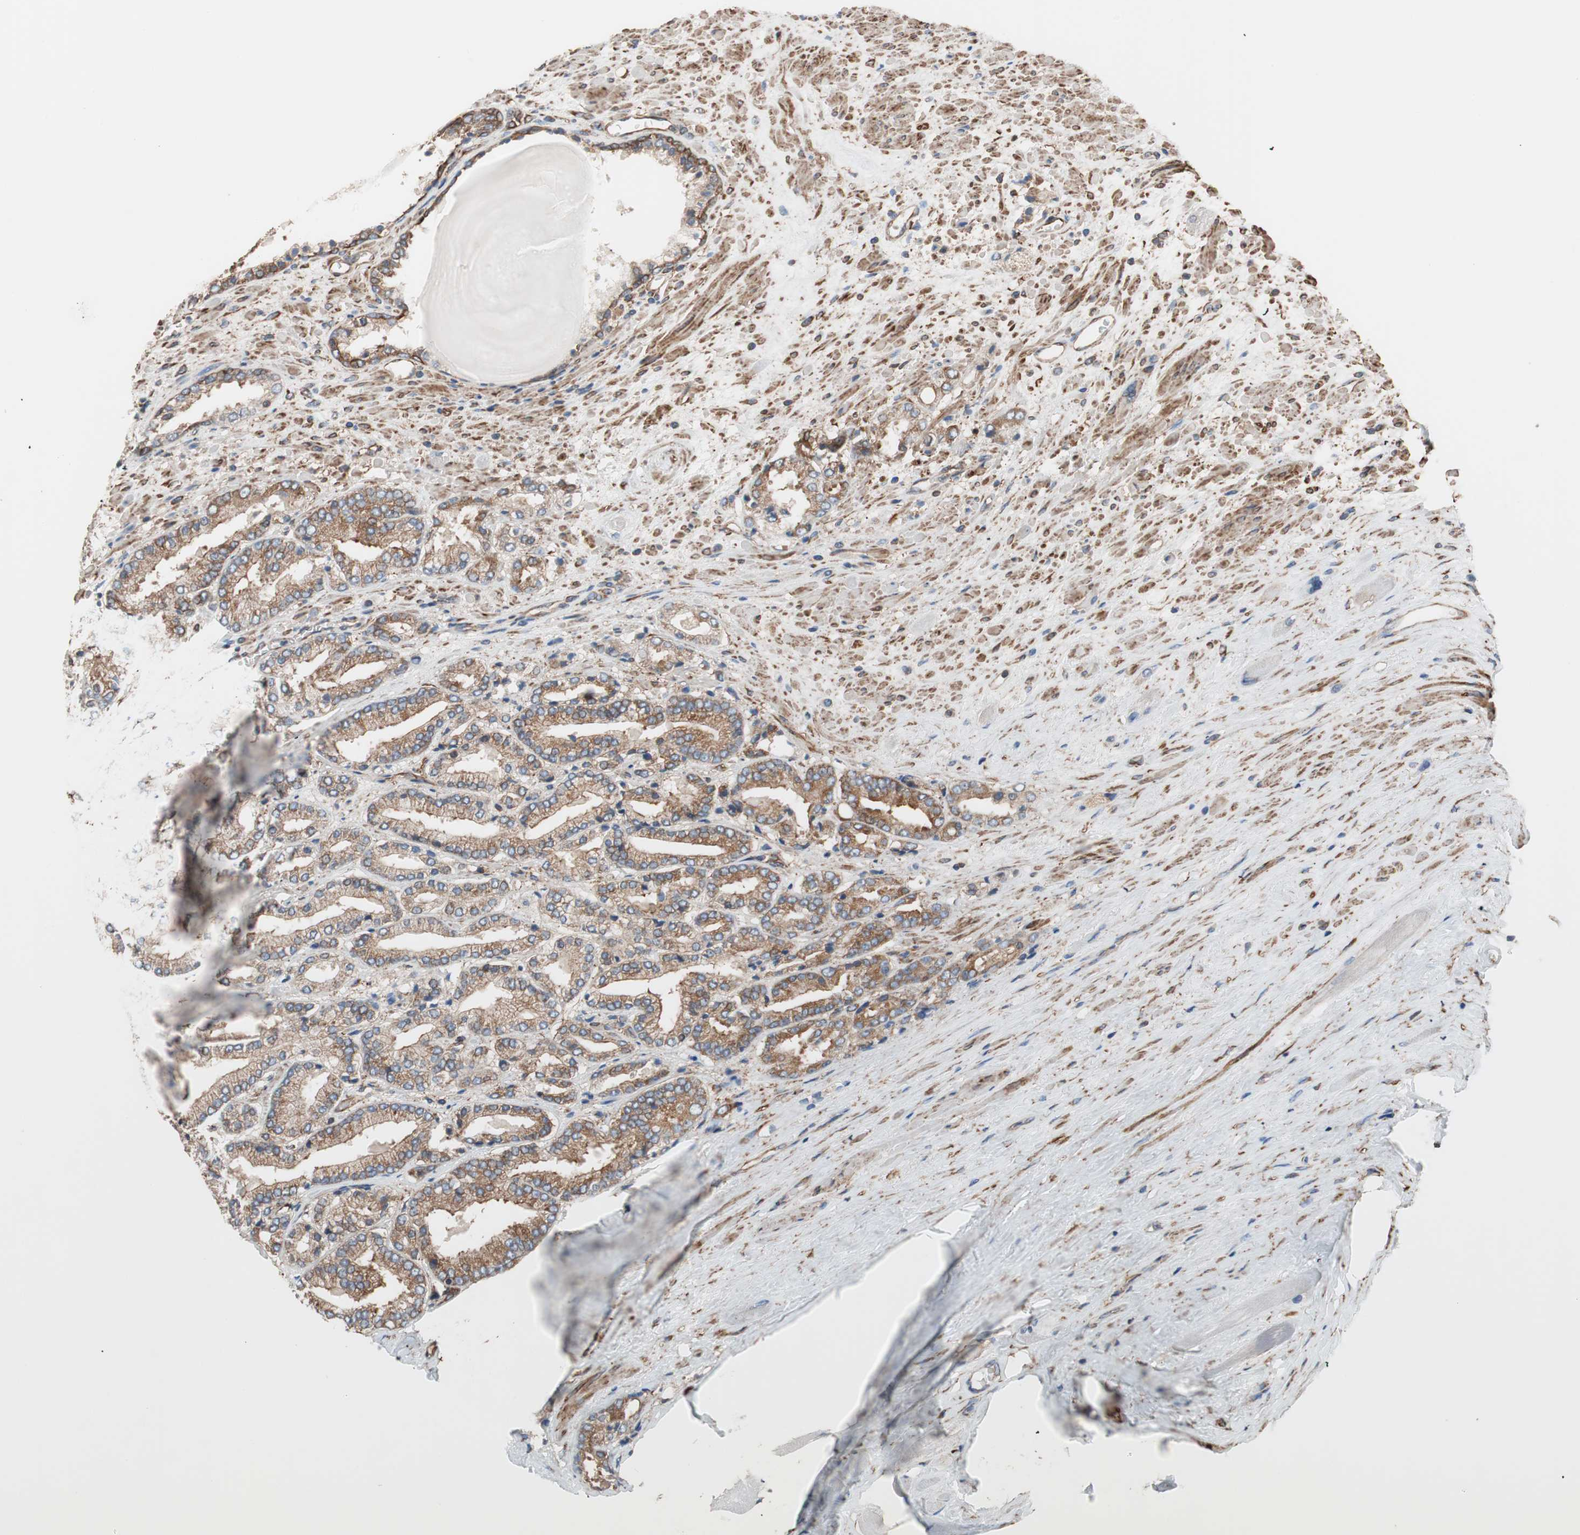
{"staining": {"intensity": "moderate", "quantity": ">75%", "location": "cytoplasmic/membranous"}, "tissue": "prostate cancer", "cell_type": "Tumor cells", "image_type": "cancer", "snomed": [{"axis": "morphology", "description": "Adenocarcinoma, Low grade"}, {"axis": "topography", "description": "Prostate"}], "caption": "Prostate adenocarcinoma (low-grade) stained with DAB immunohistochemistry (IHC) exhibits medium levels of moderate cytoplasmic/membranous expression in approximately >75% of tumor cells. (Brightfield microscopy of DAB IHC at high magnification).", "gene": "GPSM2", "patient": {"sex": "male", "age": 59}}